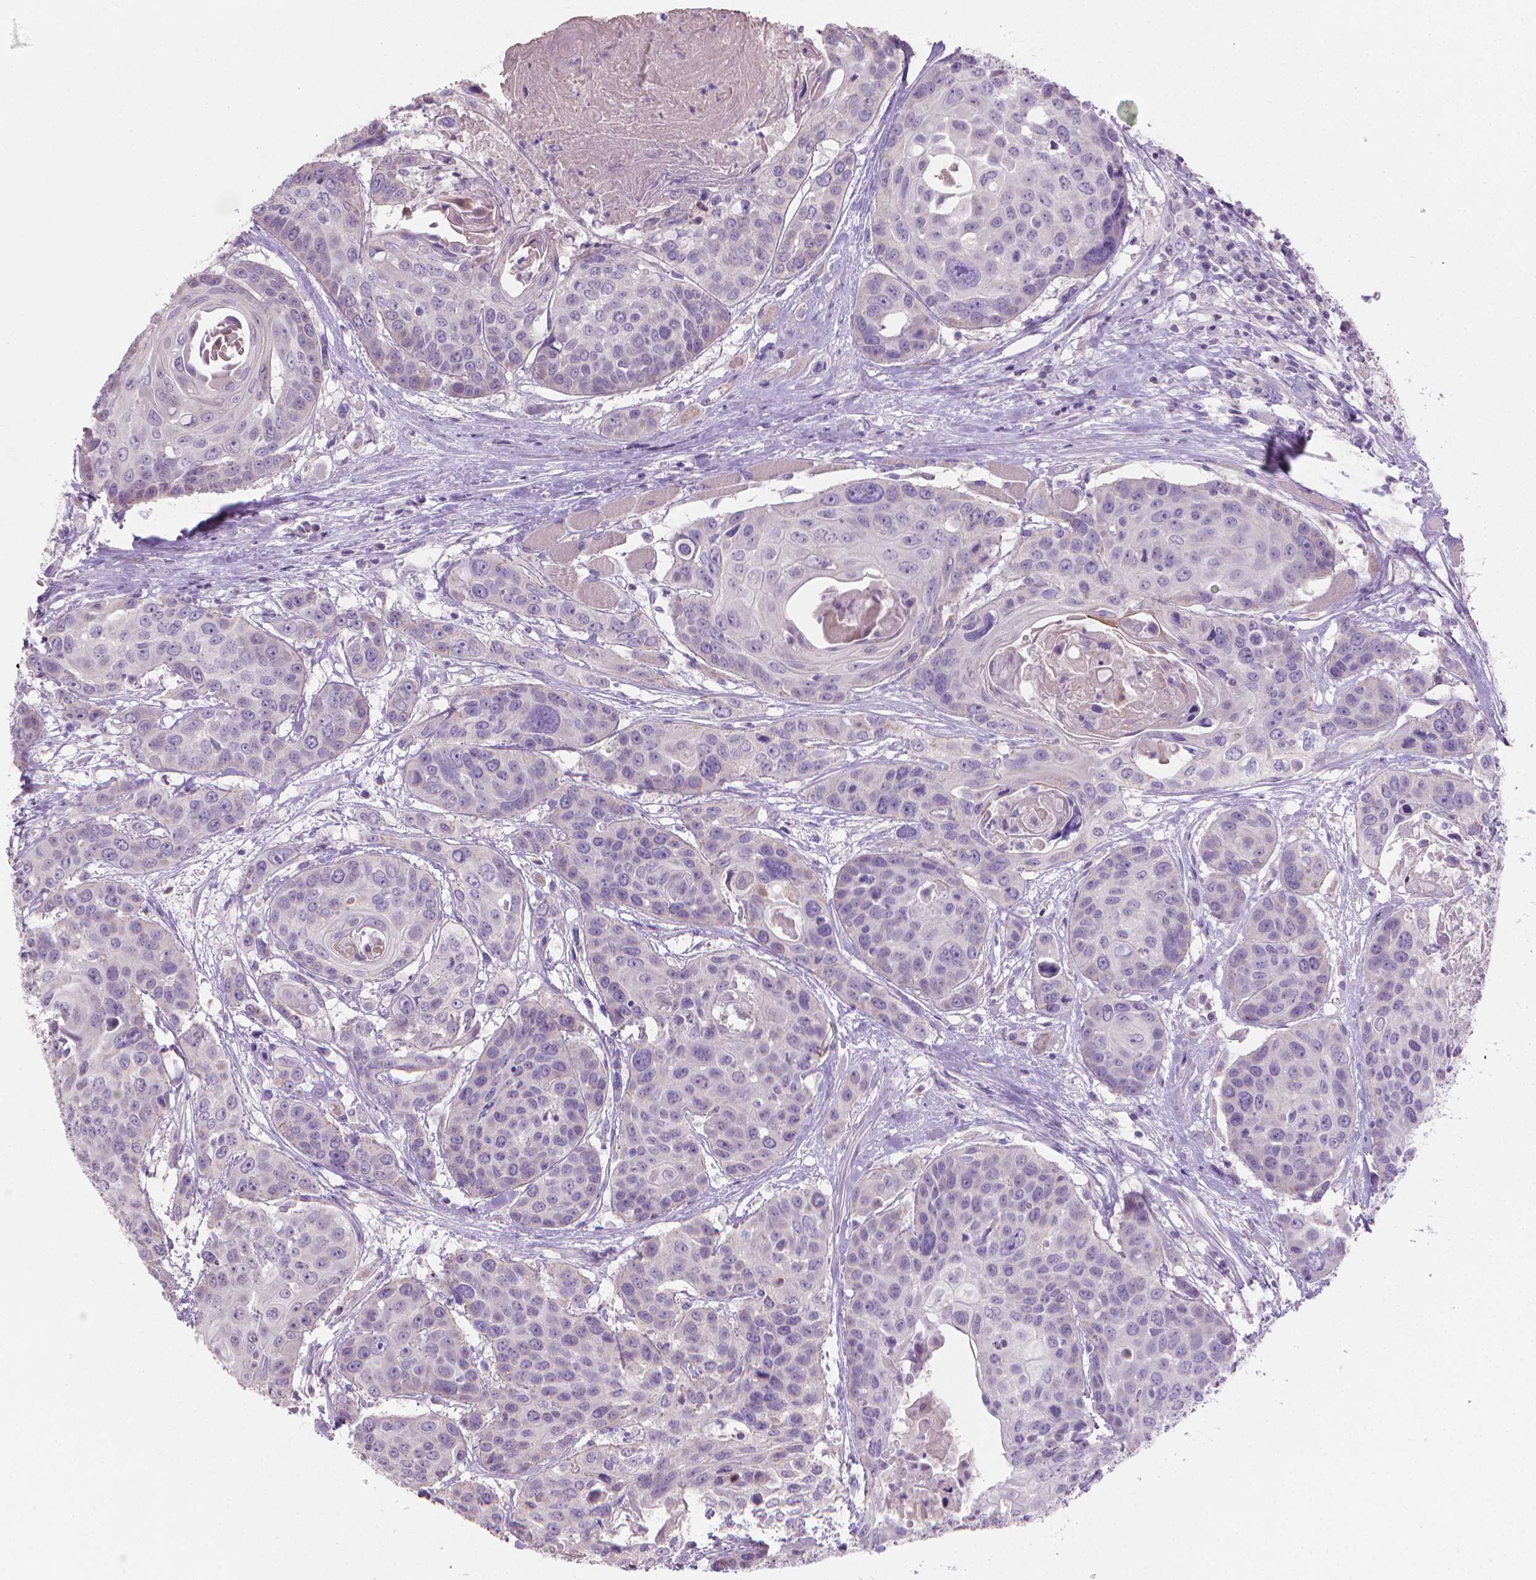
{"staining": {"intensity": "negative", "quantity": "none", "location": "none"}, "tissue": "head and neck cancer", "cell_type": "Tumor cells", "image_type": "cancer", "snomed": [{"axis": "morphology", "description": "Squamous cell carcinoma, NOS"}, {"axis": "topography", "description": "Oral tissue"}, {"axis": "topography", "description": "Head-Neck"}], "caption": "The histopathology image shows no significant expression in tumor cells of head and neck squamous cell carcinoma.", "gene": "CABCOCO1", "patient": {"sex": "male", "age": 56}}